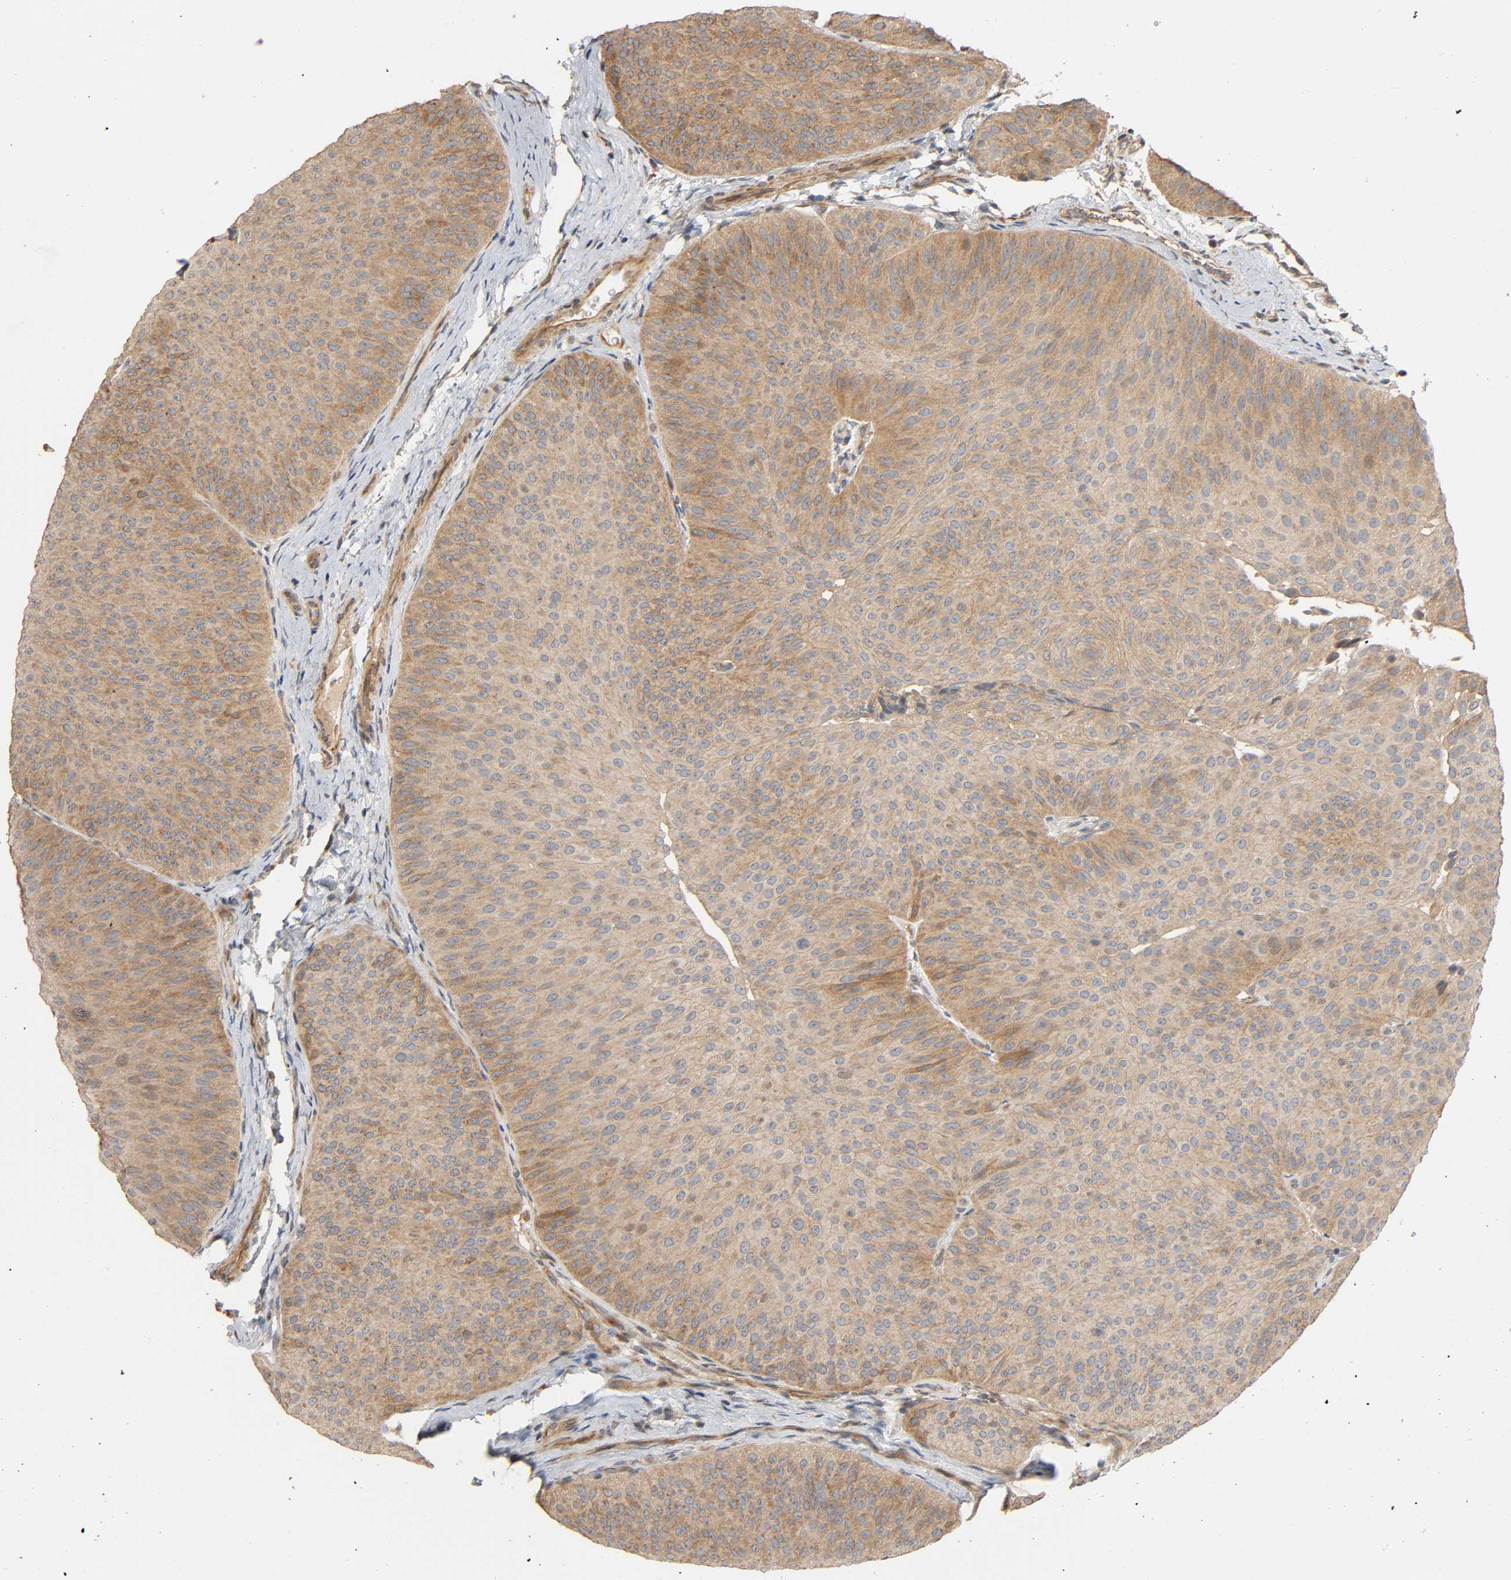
{"staining": {"intensity": "moderate", "quantity": ">75%", "location": "cytoplasmic/membranous"}, "tissue": "urothelial cancer", "cell_type": "Tumor cells", "image_type": "cancer", "snomed": [{"axis": "morphology", "description": "Urothelial carcinoma, Low grade"}, {"axis": "topography", "description": "Urinary bladder"}], "caption": "Brown immunohistochemical staining in human urothelial cancer displays moderate cytoplasmic/membranous staining in about >75% of tumor cells.", "gene": "SGSM1", "patient": {"sex": "female", "age": 60}}